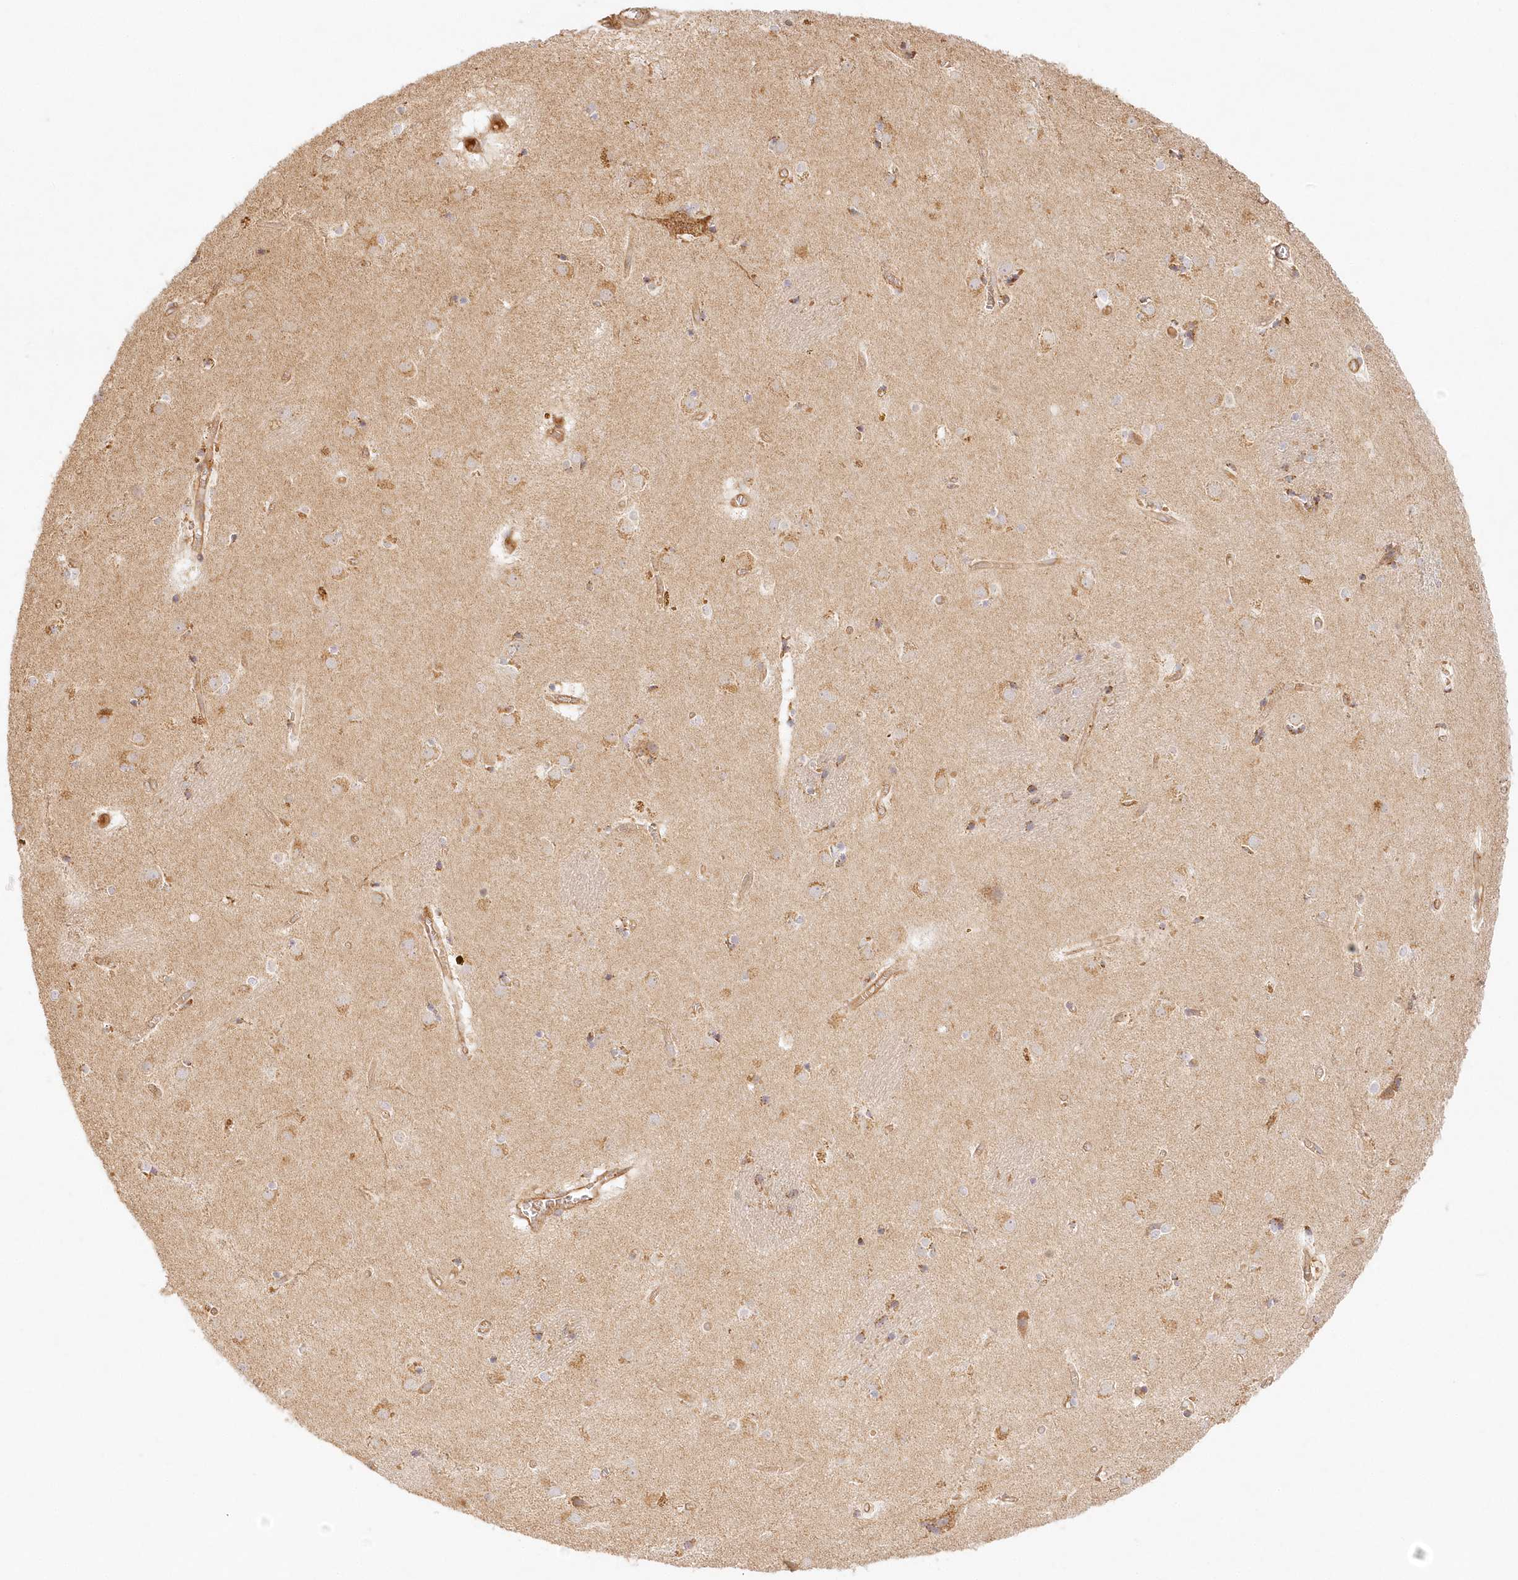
{"staining": {"intensity": "moderate", "quantity": "25%-75%", "location": "cytoplasmic/membranous"}, "tissue": "caudate", "cell_type": "Glial cells", "image_type": "normal", "snomed": [{"axis": "morphology", "description": "Normal tissue, NOS"}, {"axis": "topography", "description": "Lateral ventricle wall"}], "caption": "High-power microscopy captured an IHC micrograph of benign caudate, revealing moderate cytoplasmic/membranous expression in about 25%-75% of glial cells. Ihc stains the protein of interest in brown and the nuclei are stained blue.", "gene": "KIAA0232", "patient": {"sex": "male", "age": 70}}